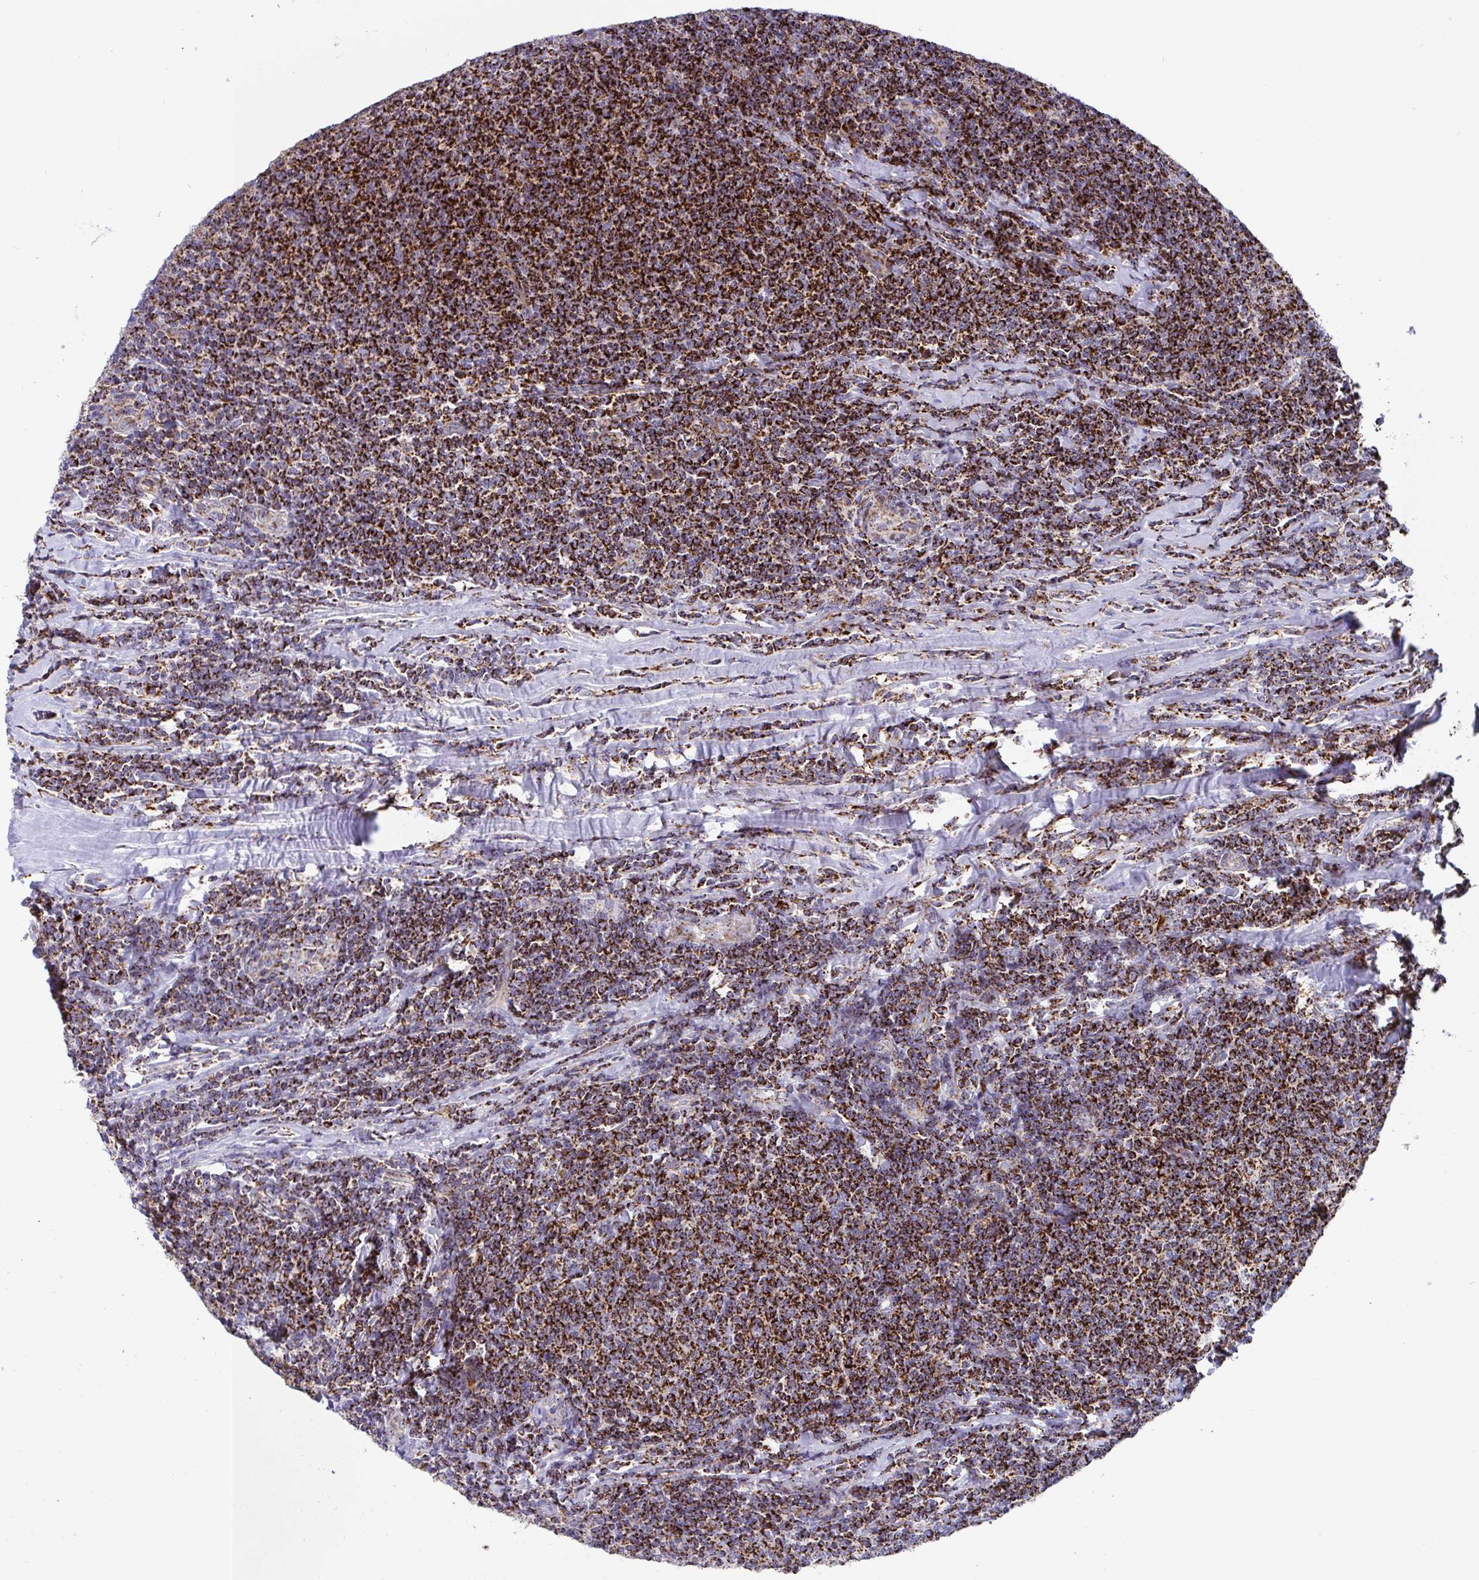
{"staining": {"intensity": "strong", "quantity": ">75%", "location": "cytoplasmic/membranous"}, "tissue": "lymphoma", "cell_type": "Tumor cells", "image_type": "cancer", "snomed": [{"axis": "morphology", "description": "Malignant lymphoma, non-Hodgkin's type, Low grade"}, {"axis": "topography", "description": "Lymph node"}], "caption": "Brown immunohistochemical staining in low-grade malignant lymphoma, non-Hodgkin's type demonstrates strong cytoplasmic/membranous positivity in about >75% of tumor cells.", "gene": "ATP5MJ", "patient": {"sex": "male", "age": 52}}